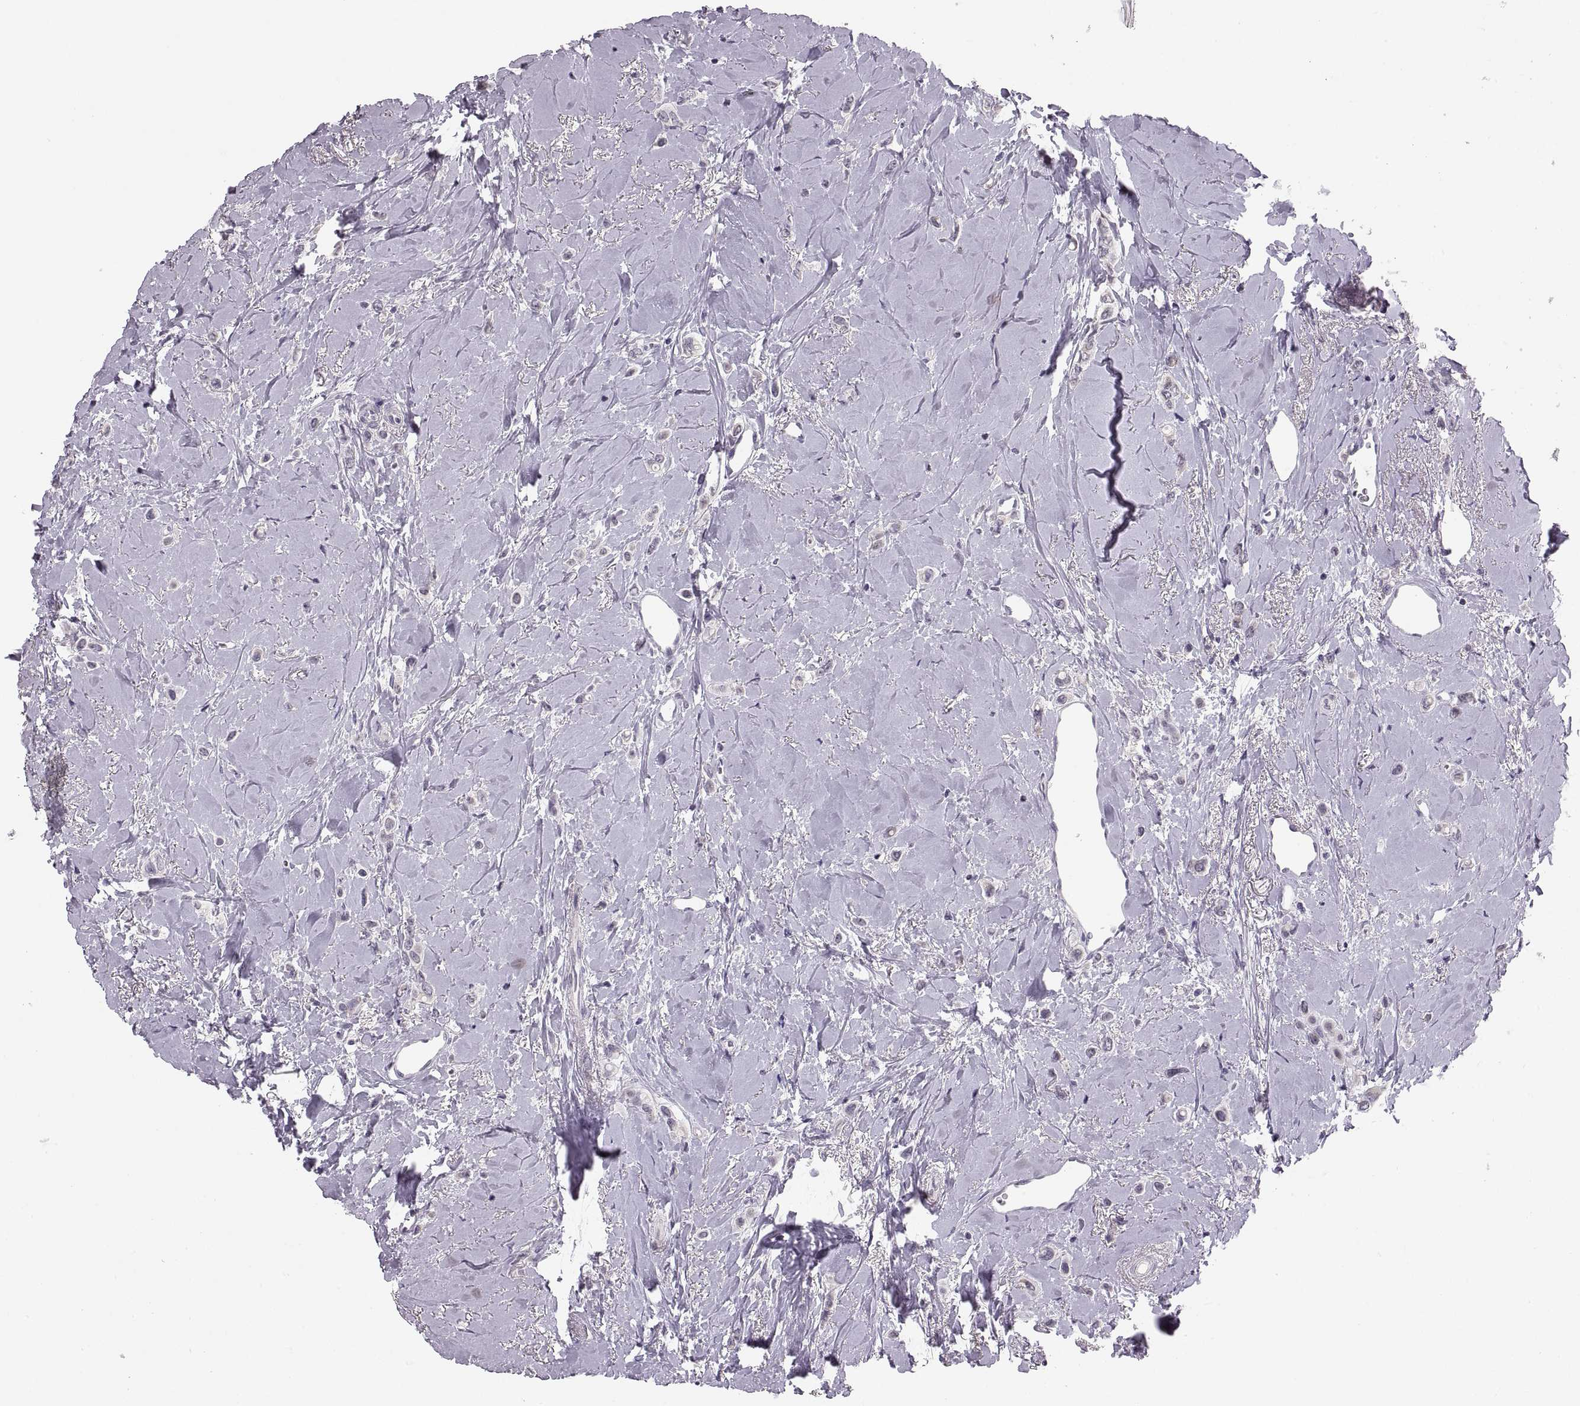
{"staining": {"intensity": "negative", "quantity": "none", "location": "none"}, "tissue": "breast cancer", "cell_type": "Tumor cells", "image_type": "cancer", "snomed": [{"axis": "morphology", "description": "Lobular carcinoma"}, {"axis": "topography", "description": "Breast"}], "caption": "Immunohistochemistry (IHC) of human breast lobular carcinoma exhibits no positivity in tumor cells. Nuclei are stained in blue.", "gene": "ADH6", "patient": {"sex": "female", "age": 66}}